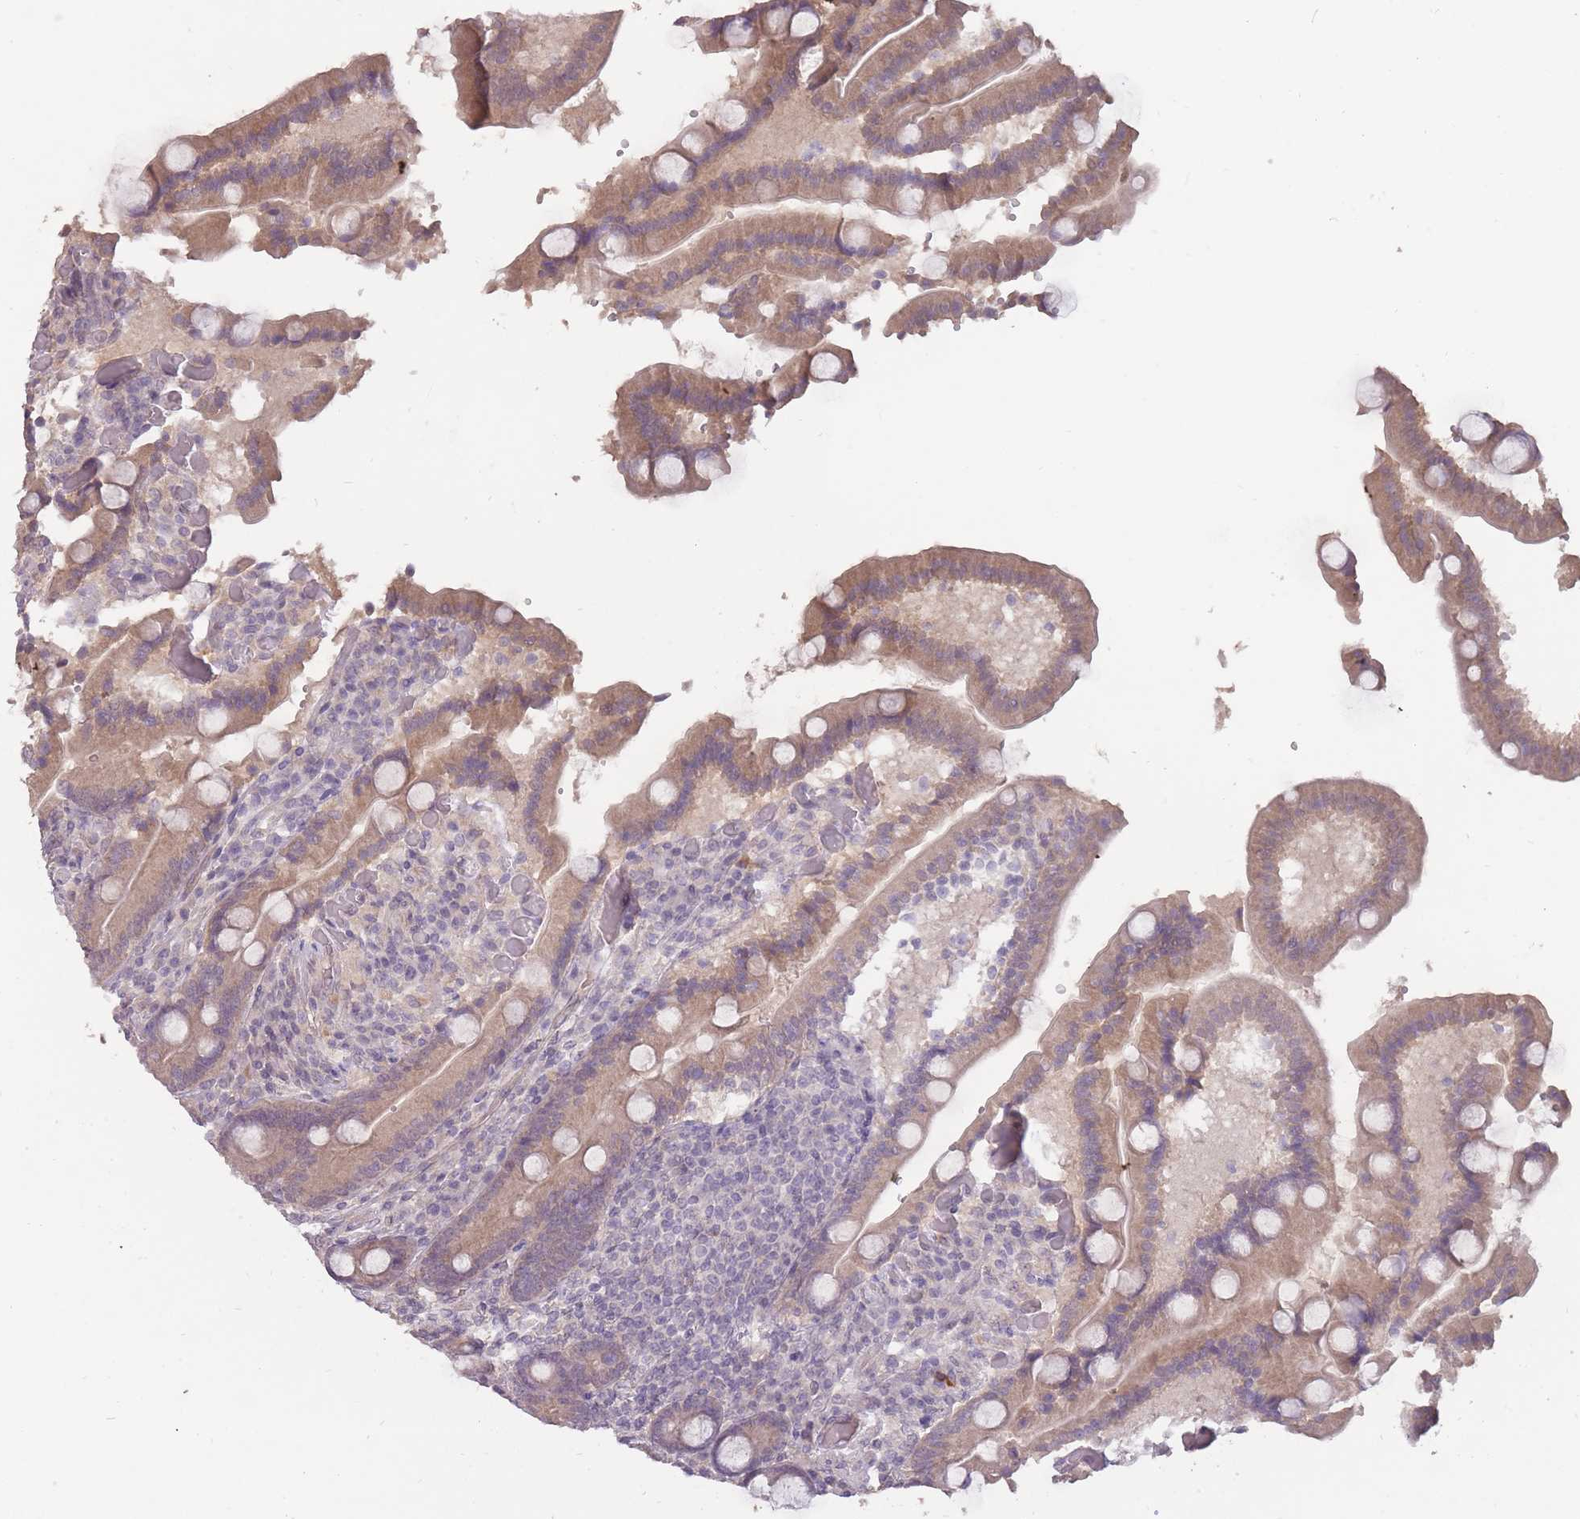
{"staining": {"intensity": "moderate", "quantity": ">75%", "location": "cytoplasmic/membranous"}, "tissue": "duodenum", "cell_type": "Glandular cells", "image_type": "normal", "snomed": [{"axis": "morphology", "description": "Normal tissue, NOS"}, {"axis": "topography", "description": "Duodenum"}], "caption": "An IHC histopathology image of normal tissue is shown. Protein staining in brown shows moderate cytoplasmic/membranous positivity in duodenum within glandular cells. (Stains: DAB in brown, nuclei in blue, Microscopy: brightfield microscopy at high magnification).", "gene": "LRATD2", "patient": {"sex": "female", "age": 62}}